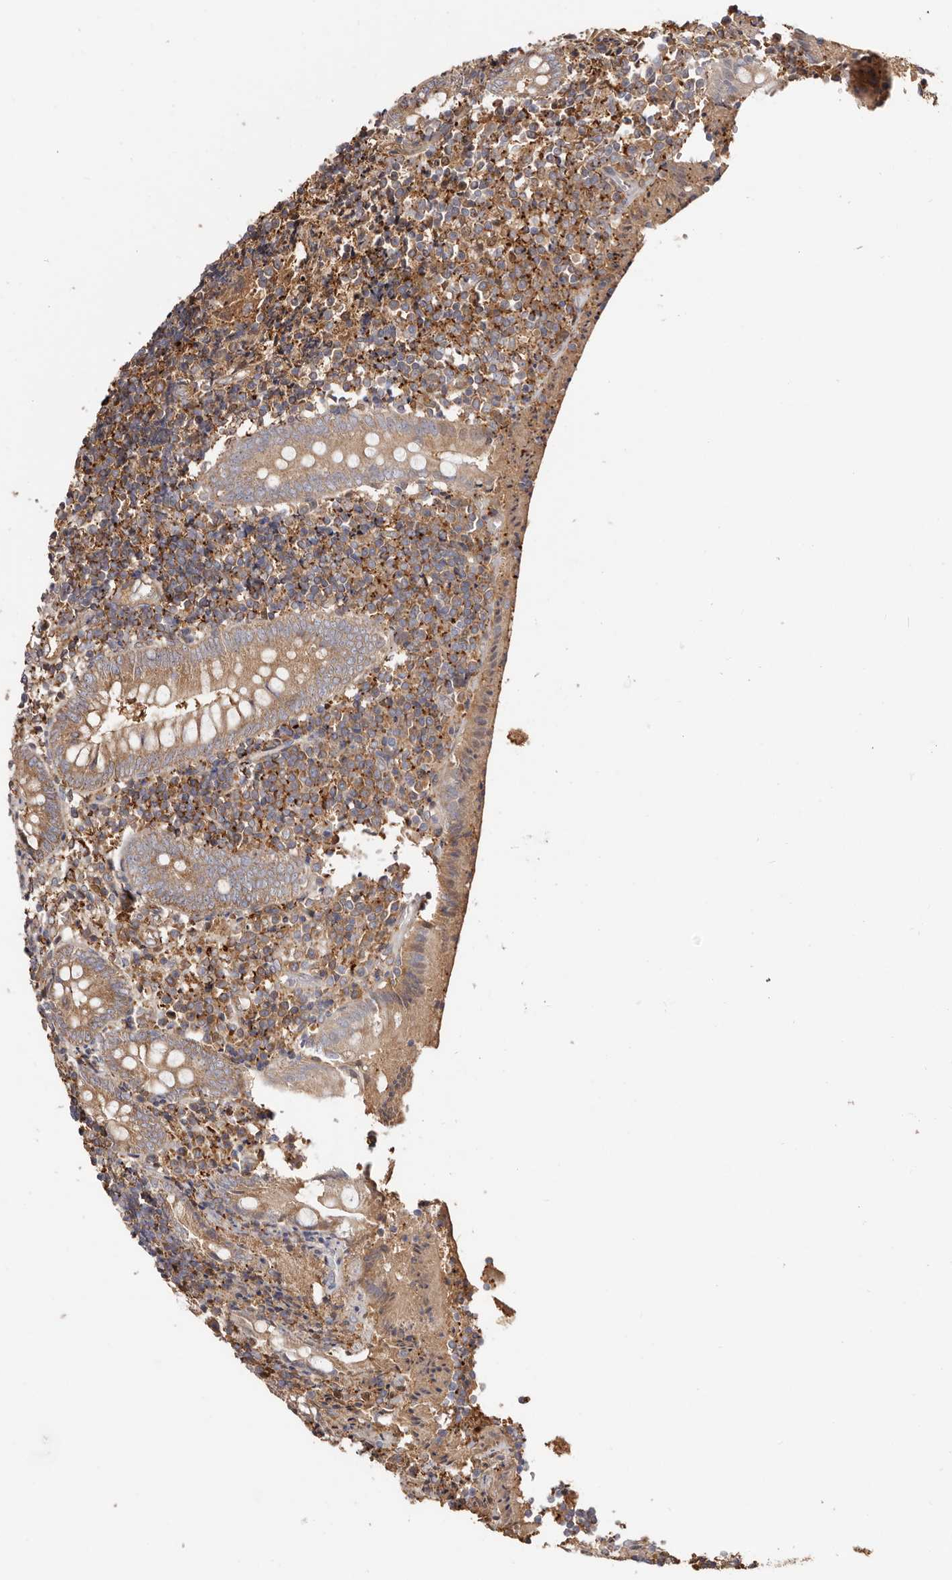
{"staining": {"intensity": "weak", "quantity": ">75%", "location": "cytoplasmic/membranous"}, "tissue": "appendix", "cell_type": "Glandular cells", "image_type": "normal", "snomed": [{"axis": "morphology", "description": "Normal tissue, NOS"}, {"axis": "topography", "description": "Appendix"}], "caption": "Immunohistochemistry (DAB (3,3'-diaminobenzidine)) staining of unremarkable appendix shows weak cytoplasmic/membranous protein positivity in approximately >75% of glandular cells.", "gene": "LAP3", "patient": {"sex": "female", "age": 17}}